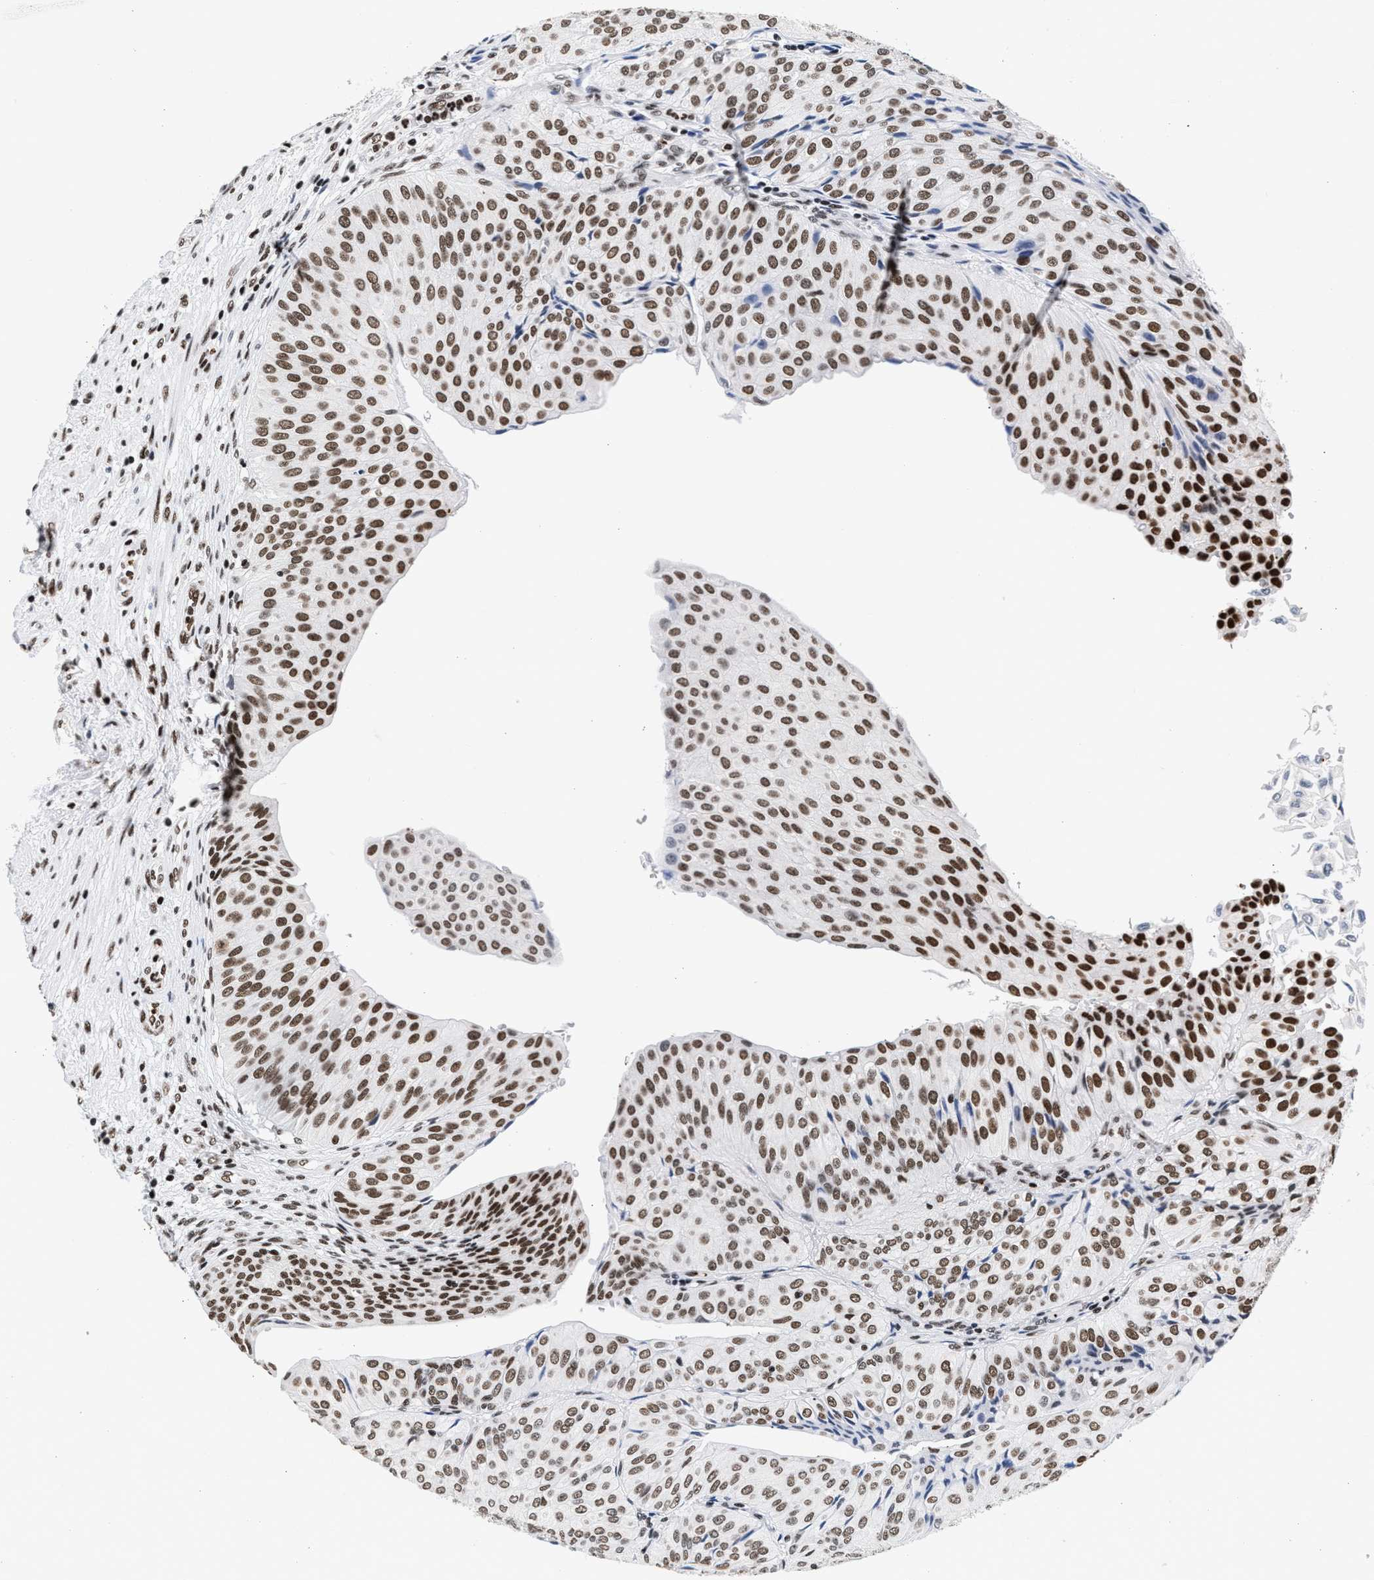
{"staining": {"intensity": "moderate", "quantity": "25%-75%", "location": "nuclear"}, "tissue": "urothelial cancer", "cell_type": "Tumor cells", "image_type": "cancer", "snomed": [{"axis": "morphology", "description": "Urothelial carcinoma, Low grade"}, {"axis": "topography", "description": "Urinary bladder"}], "caption": "Protein expression by IHC displays moderate nuclear staining in about 25%-75% of tumor cells in low-grade urothelial carcinoma.", "gene": "RAD21", "patient": {"sex": "male", "age": 67}}